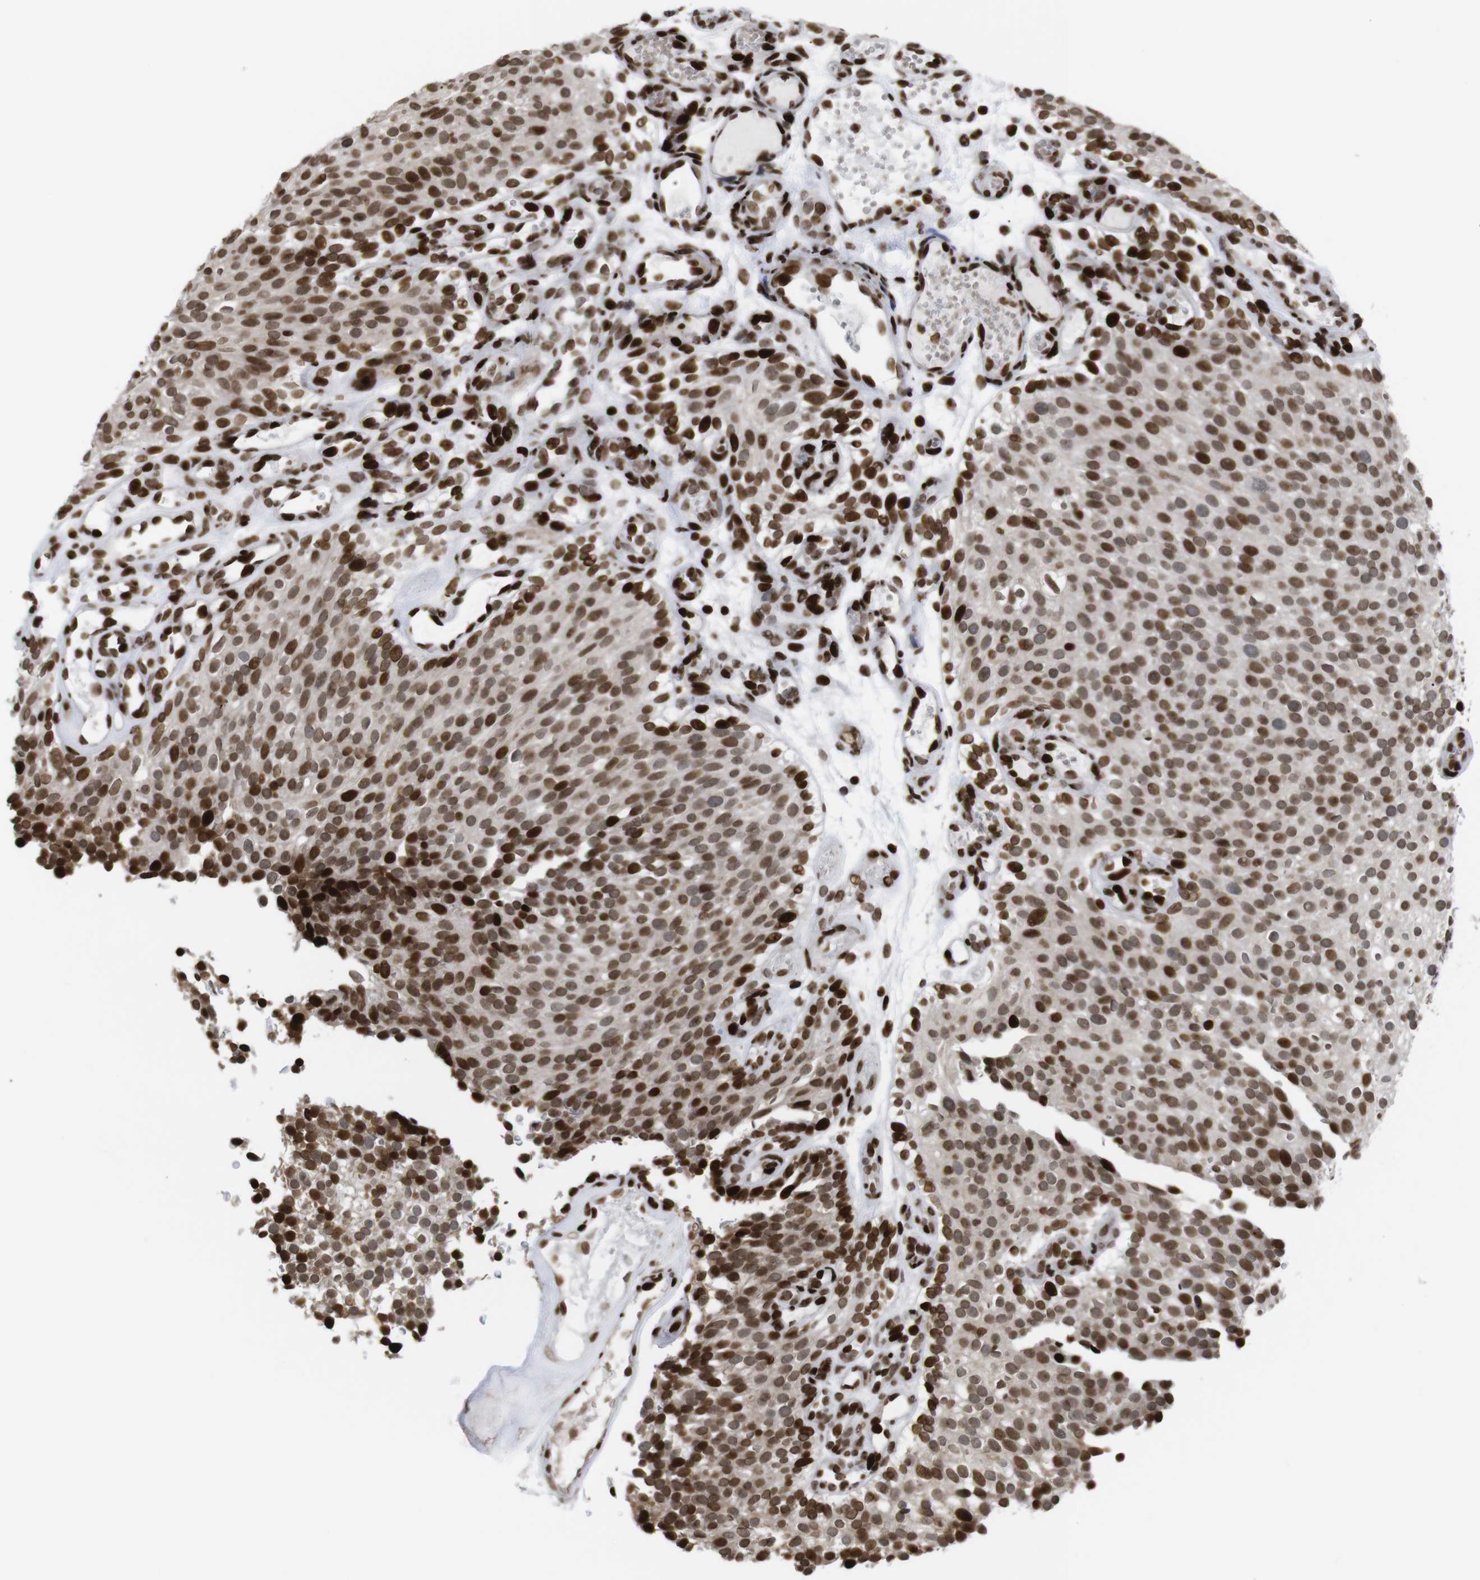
{"staining": {"intensity": "strong", "quantity": ">75%", "location": "cytoplasmic/membranous,nuclear"}, "tissue": "urothelial cancer", "cell_type": "Tumor cells", "image_type": "cancer", "snomed": [{"axis": "morphology", "description": "Urothelial carcinoma, Low grade"}, {"axis": "topography", "description": "Urinary bladder"}], "caption": "The immunohistochemical stain labels strong cytoplasmic/membranous and nuclear expression in tumor cells of low-grade urothelial carcinoma tissue.", "gene": "H1-4", "patient": {"sex": "male", "age": 78}}